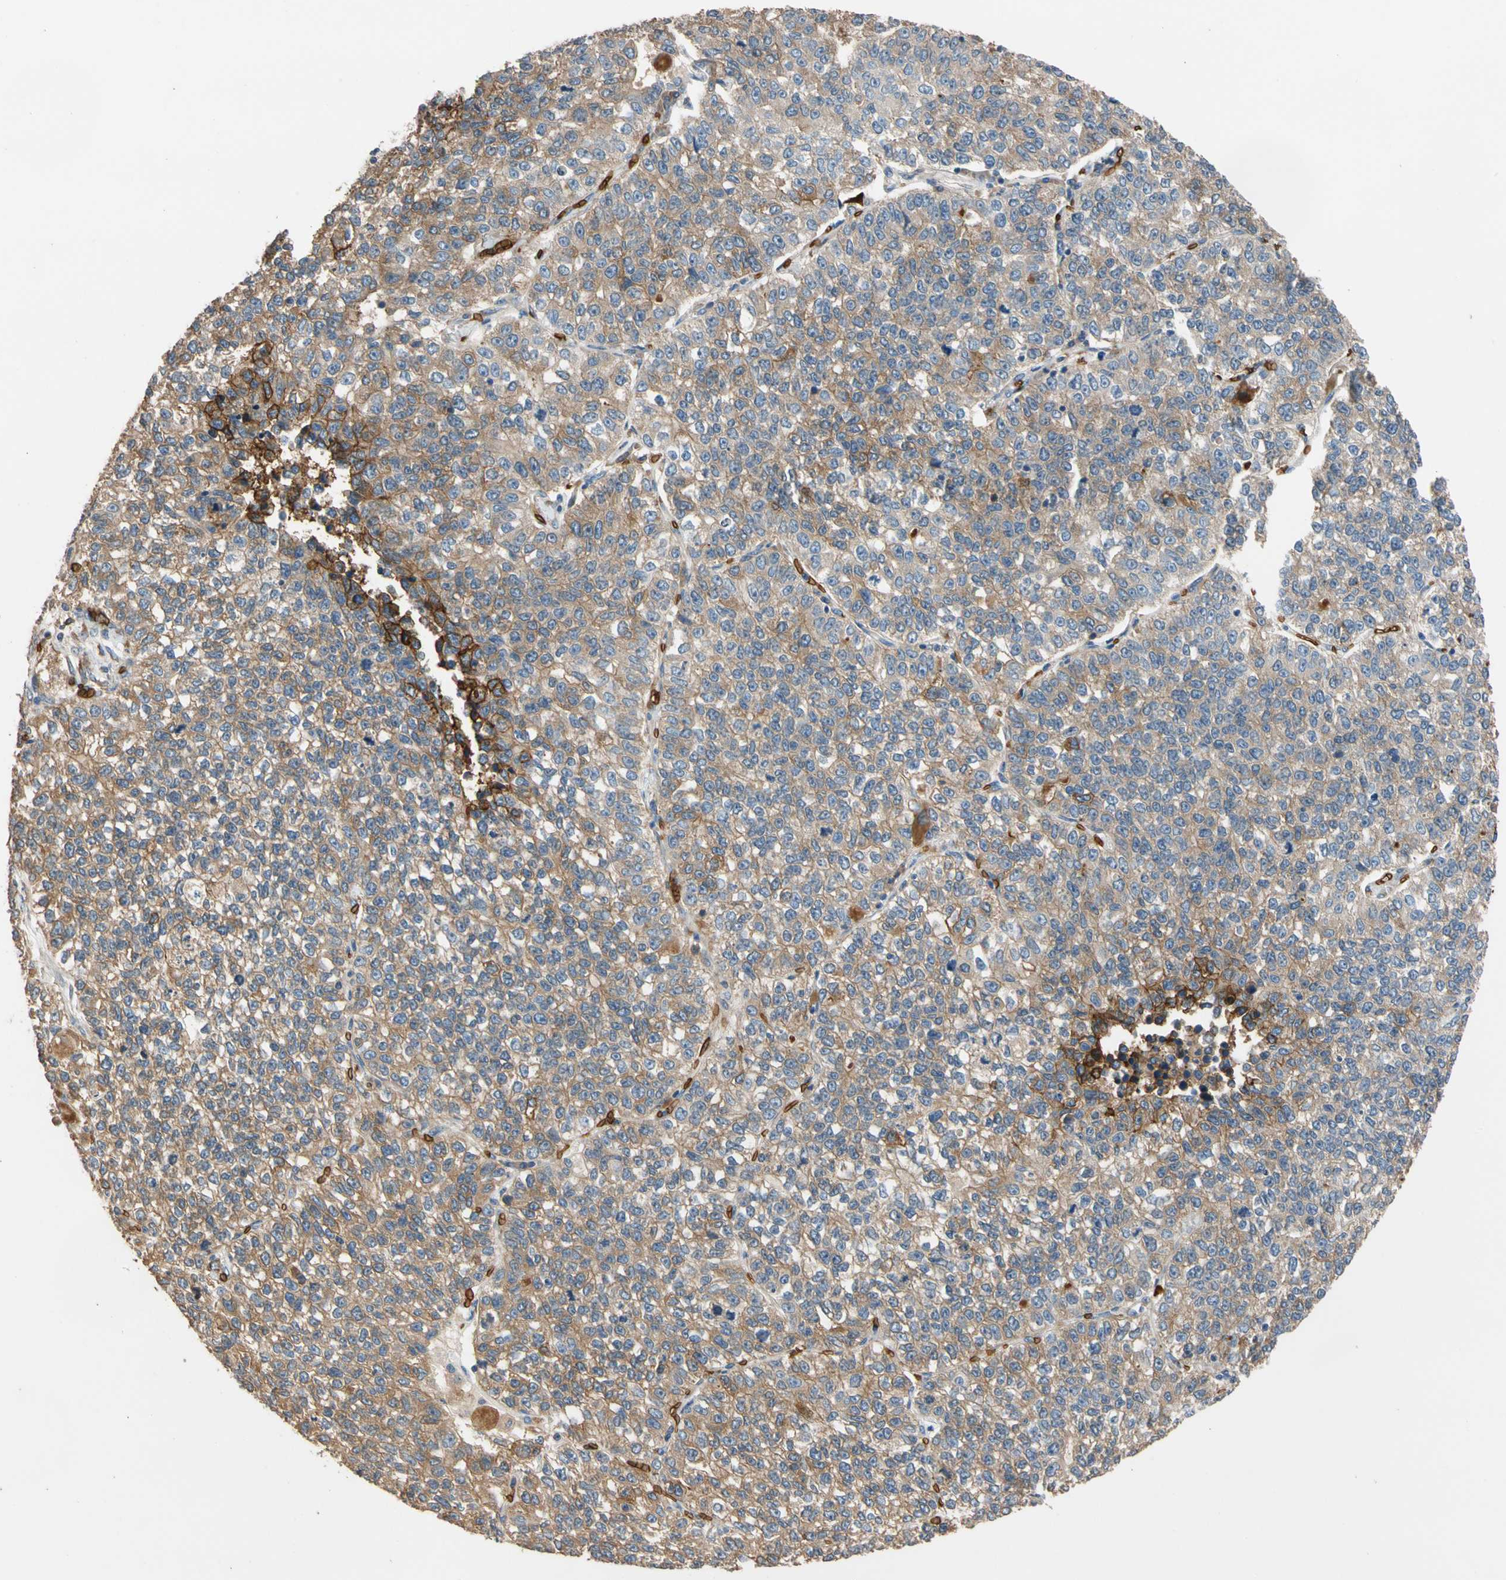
{"staining": {"intensity": "moderate", "quantity": "25%-75%", "location": "cytoplasmic/membranous"}, "tissue": "lung cancer", "cell_type": "Tumor cells", "image_type": "cancer", "snomed": [{"axis": "morphology", "description": "Adenocarcinoma, NOS"}, {"axis": "topography", "description": "Lung"}], "caption": "Human adenocarcinoma (lung) stained for a protein (brown) exhibits moderate cytoplasmic/membranous positive positivity in approximately 25%-75% of tumor cells.", "gene": "RIOK2", "patient": {"sex": "male", "age": 49}}